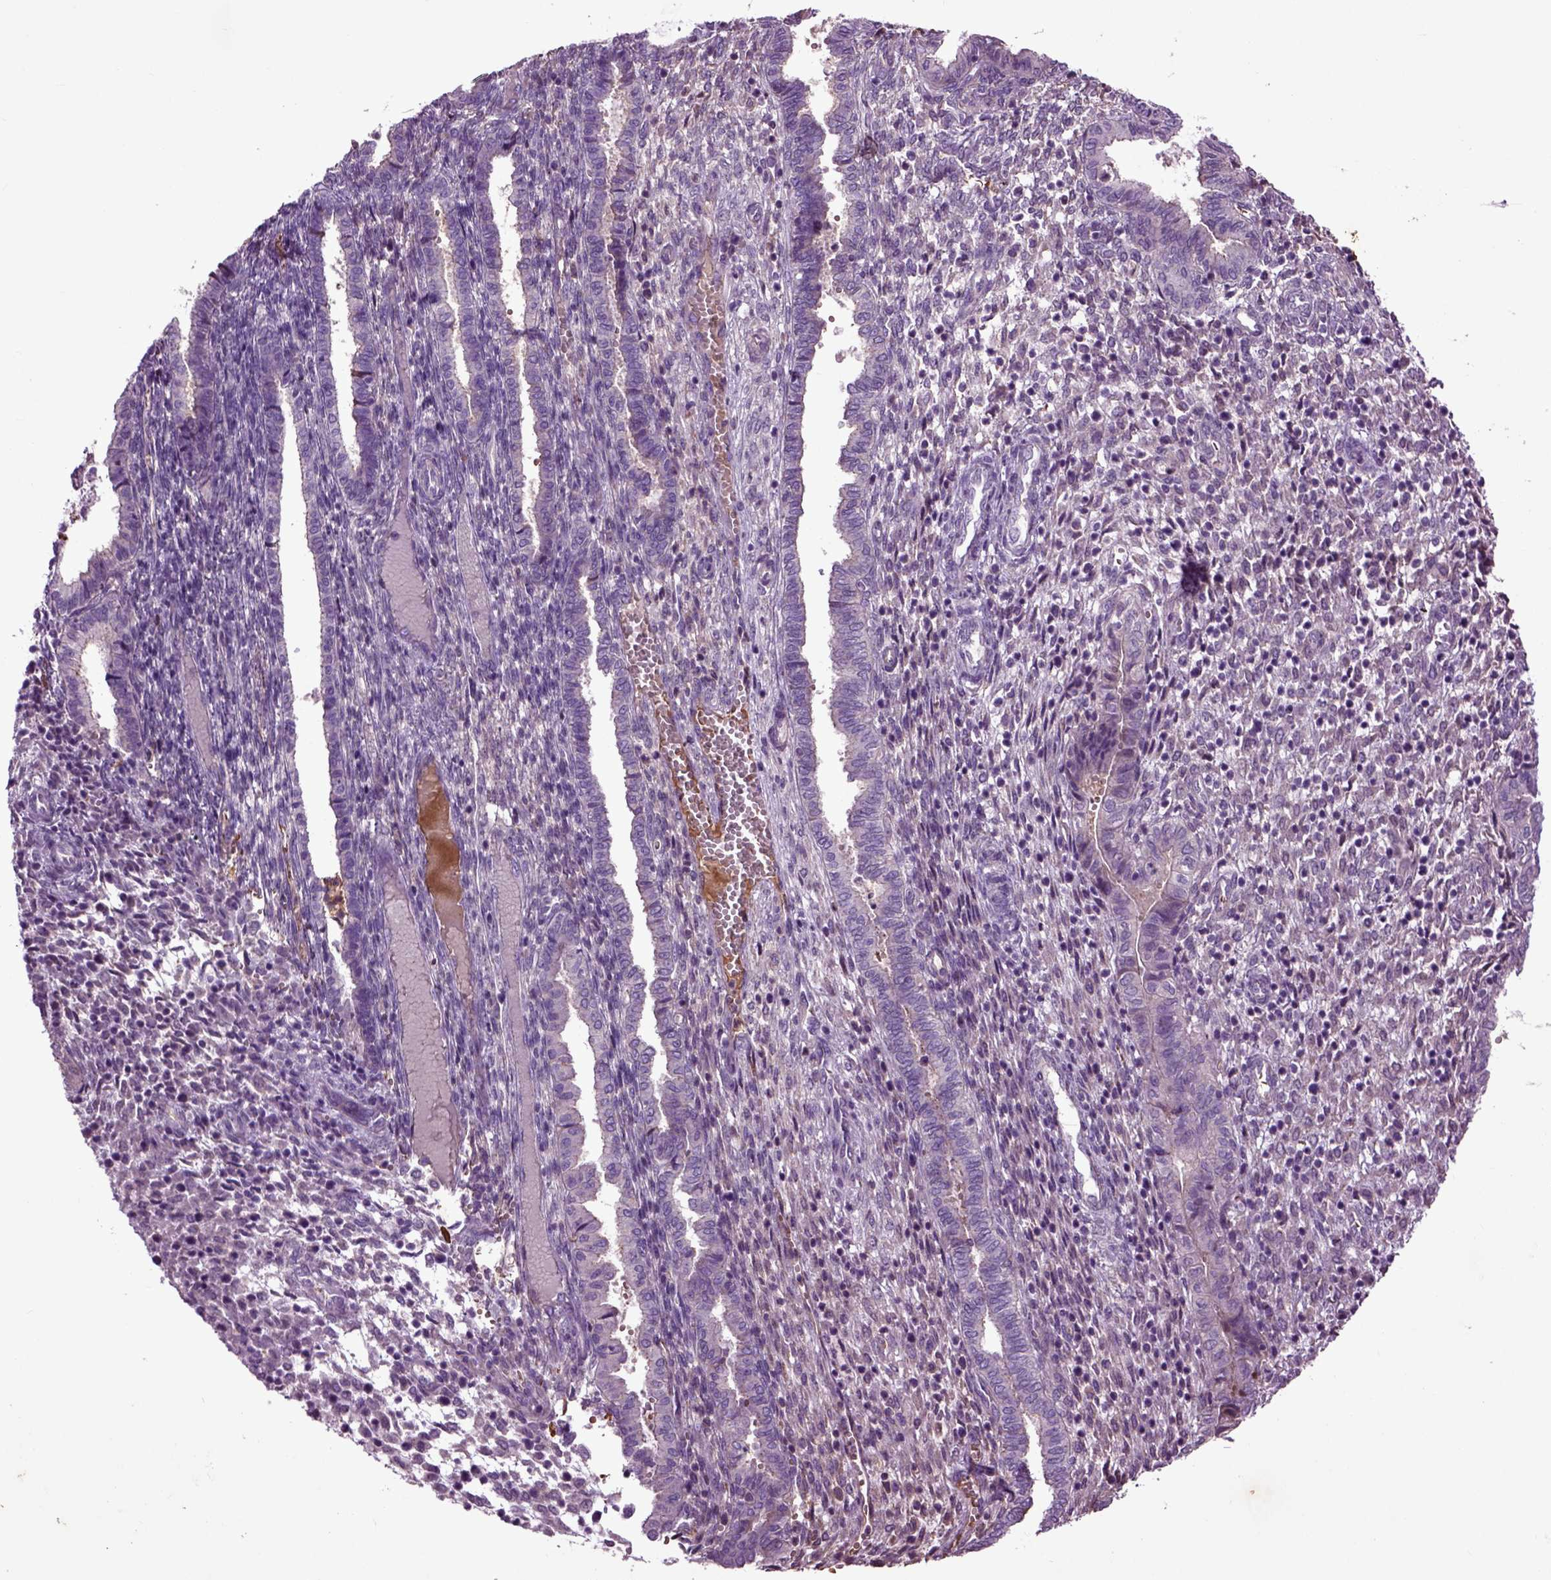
{"staining": {"intensity": "negative", "quantity": "none", "location": "none"}, "tissue": "endometrium", "cell_type": "Cells in endometrial stroma", "image_type": "normal", "snomed": [{"axis": "morphology", "description": "Normal tissue, NOS"}, {"axis": "topography", "description": "Endometrium"}], "caption": "This is a photomicrograph of IHC staining of benign endometrium, which shows no expression in cells in endometrial stroma. (Stains: DAB immunohistochemistry (IHC) with hematoxylin counter stain, Microscopy: brightfield microscopy at high magnification).", "gene": "SPON1", "patient": {"sex": "female", "age": 43}}